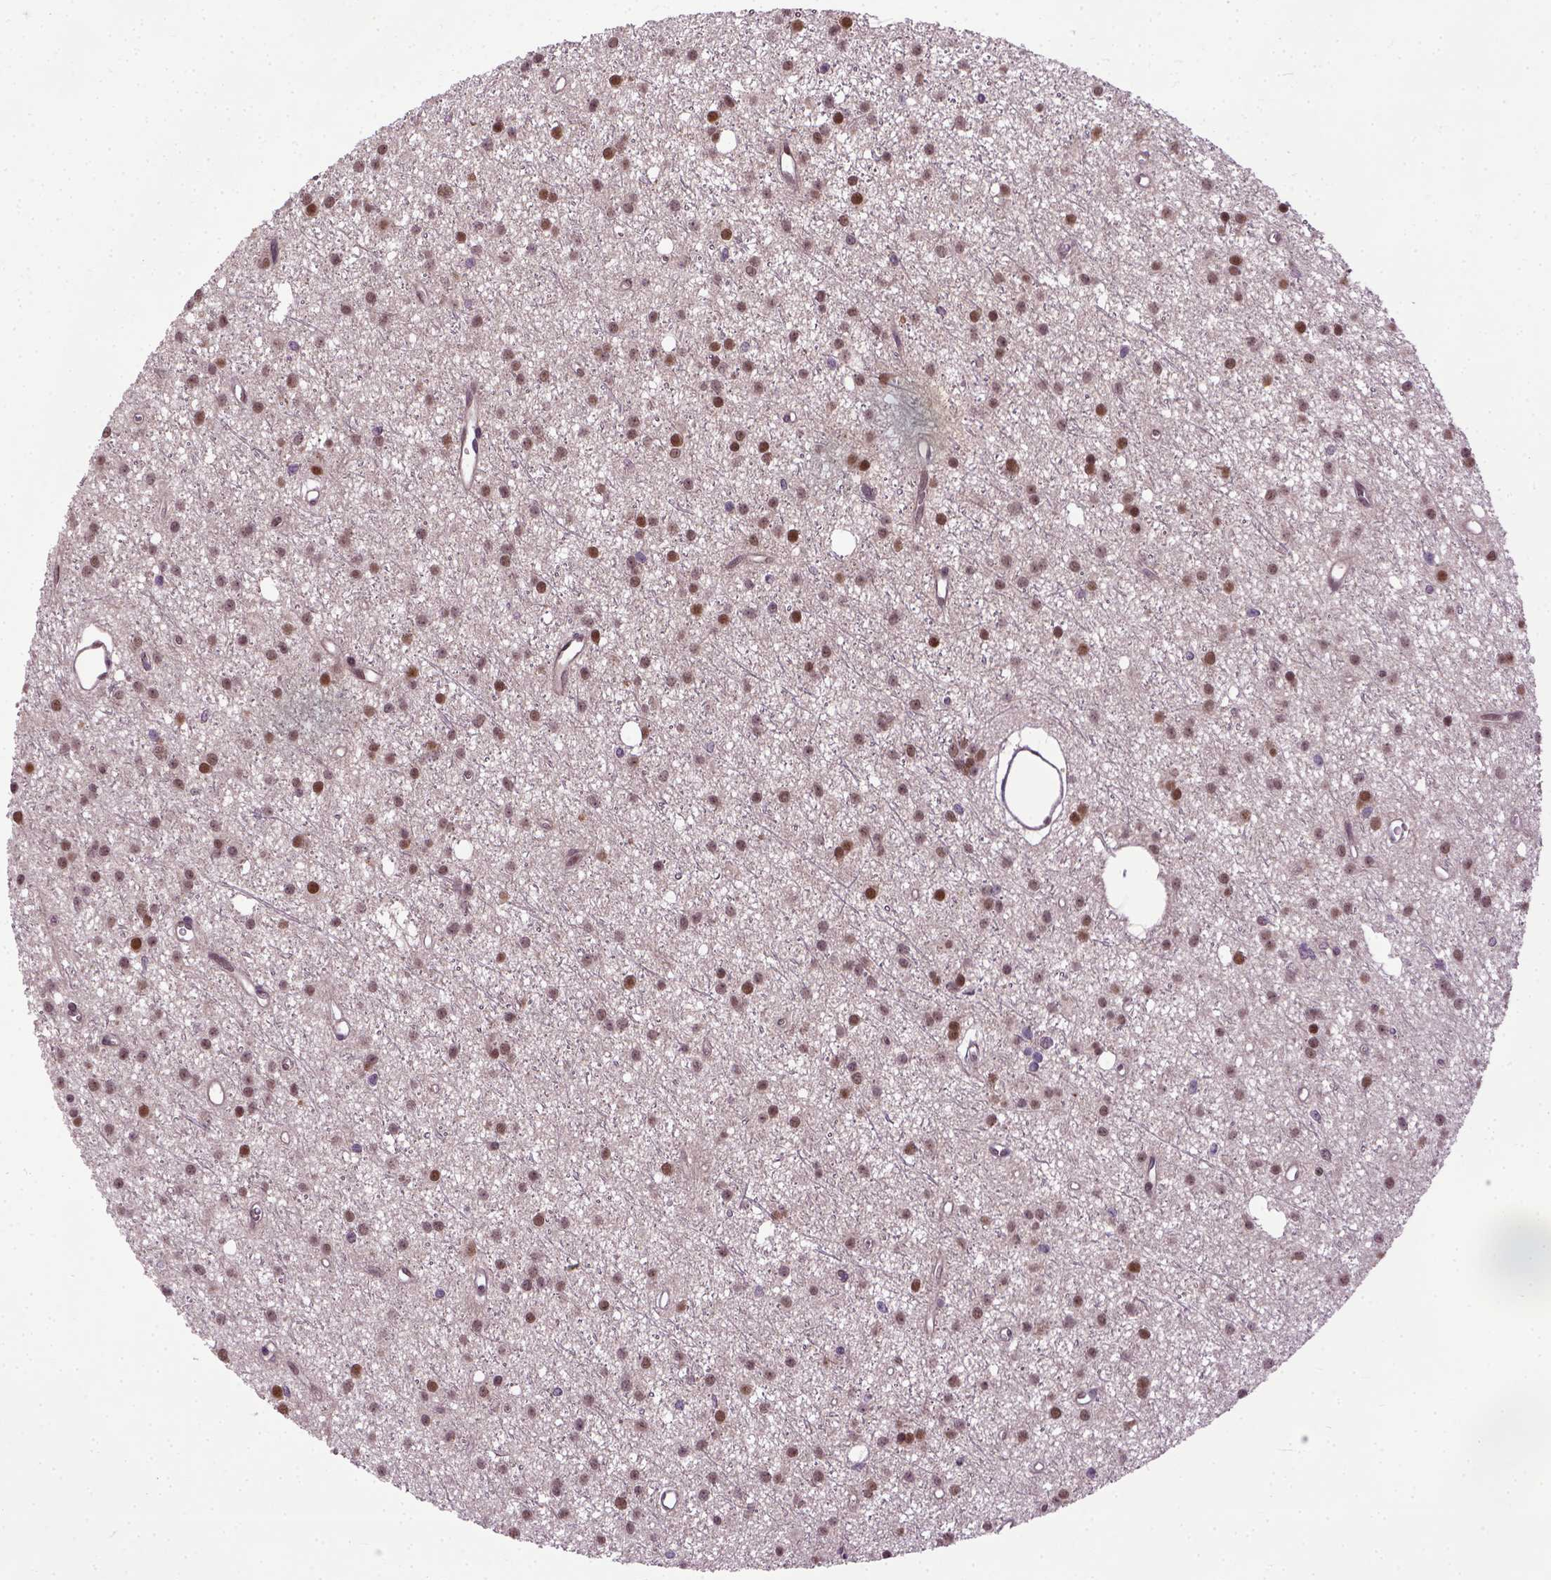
{"staining": {"intensity": "moderate", "quantity": ">75%", "location": "nuclear"}, "tissue": "glioma", "cell_type": "Tumor cells", "image_type": "cancer", "snomed": [{"axis": "morphology", "description": "Glioma, malignant, Low grade"}, {"axis": "topography", "description": "Brain"}], "caption": "This photomicrograph demonstrates glioma stained with IHC to label a protein in brown. The nuclear of tumor cells show moderate positivity for the protein. Nuclei are counter-stained blue.", "gene": "UBA3", "patient": {"sex": "male", "age": 27}}